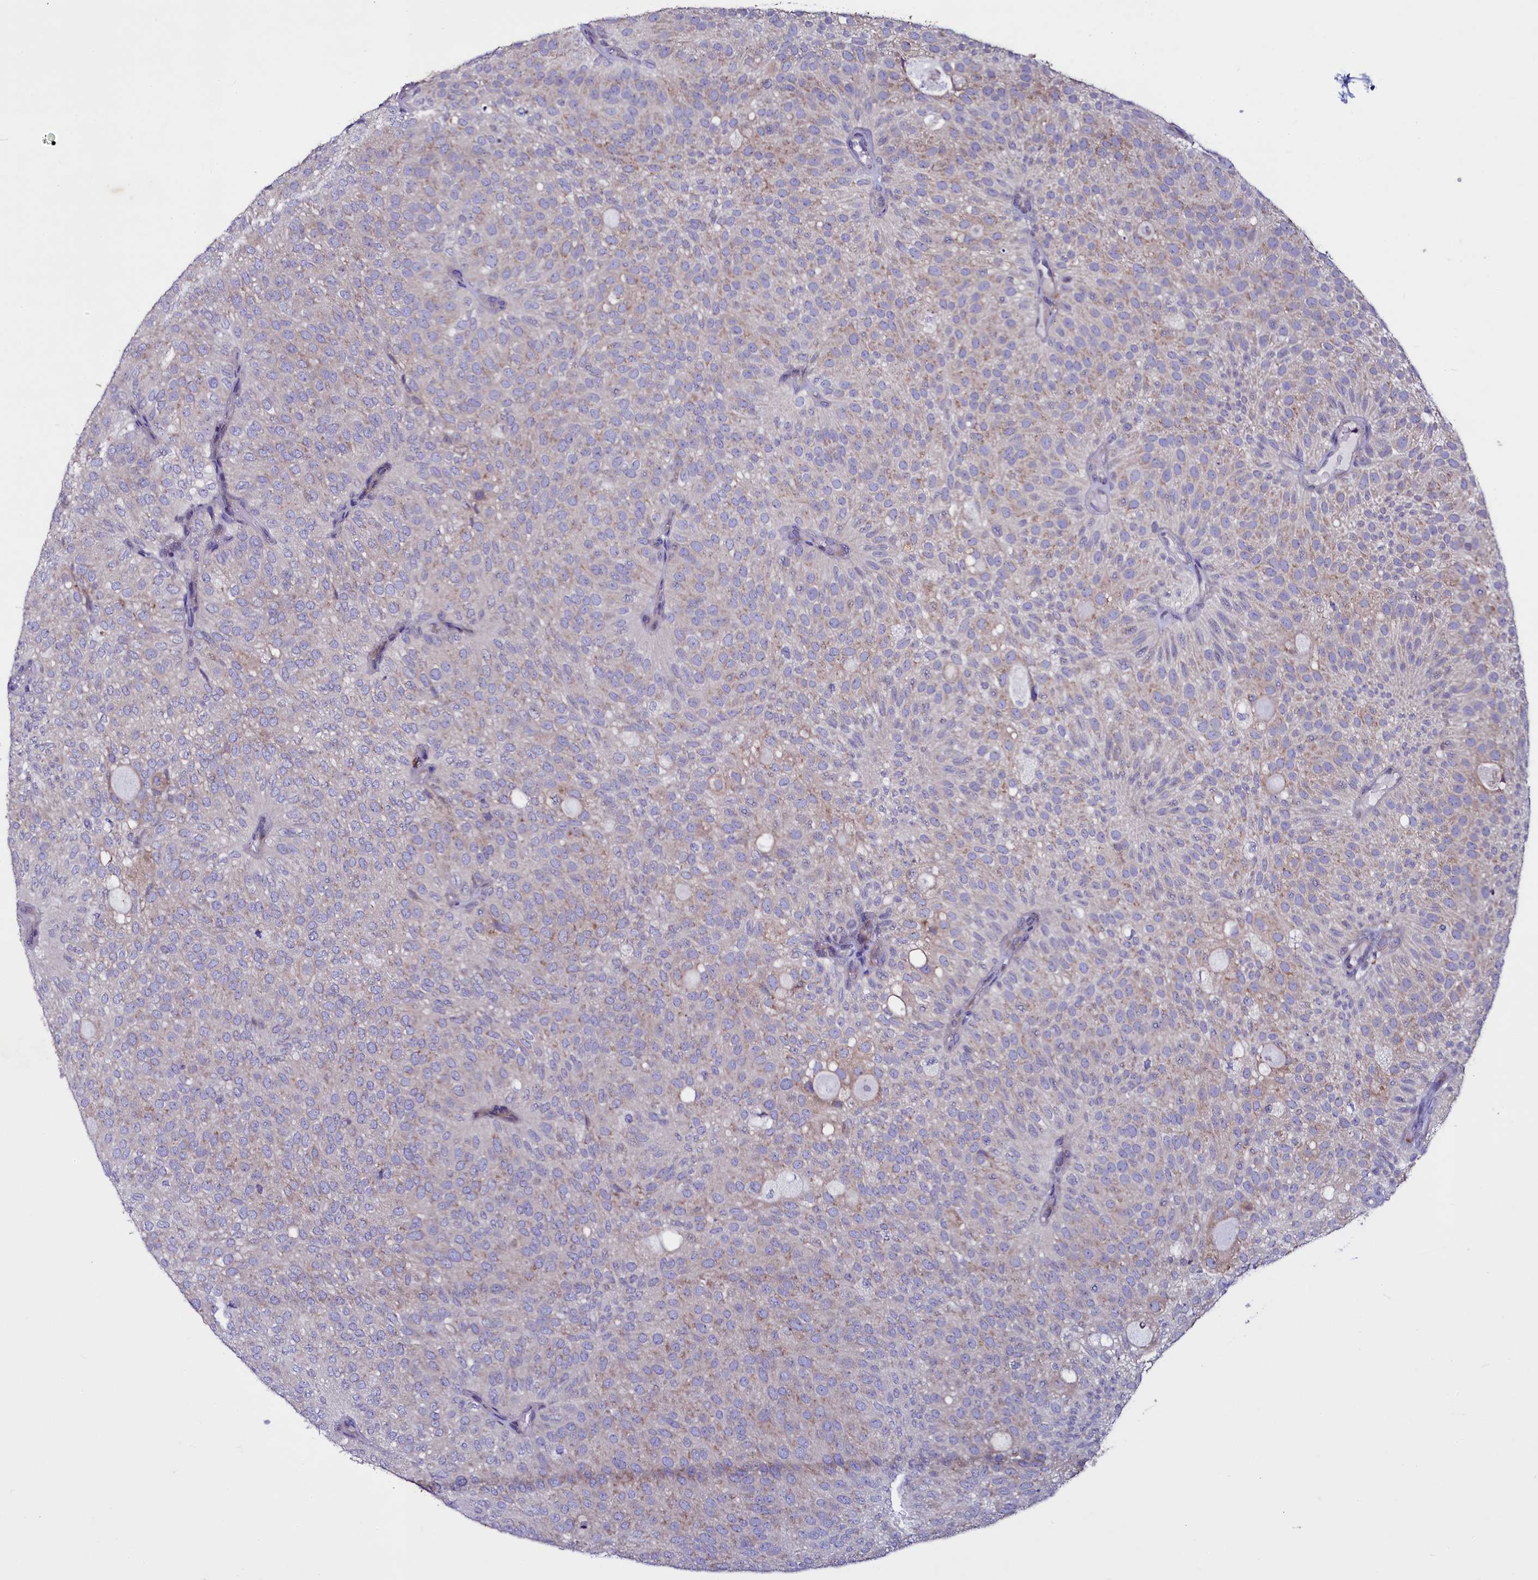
{"staining": {"intensity": "negative", "quantity": "none", "location": "none"}, "tissue": "urothelial cancer", "cell_type": "Tumor cells", "image_type": "cancer", "snomed": [{"axis": "morphology", "description": "Urothelial carcinoma, Low grade"}, {"axis": "topography", "description": "Urinary bladder"}], "caption": "Immunohistochemistry (IHC) image of human low-grade urothelial carcinoma stained for a protein (brown), which shows no expression in tumor cells.", "gene": "SELENOT", "patient": {"sex": "male", "age": 78}}